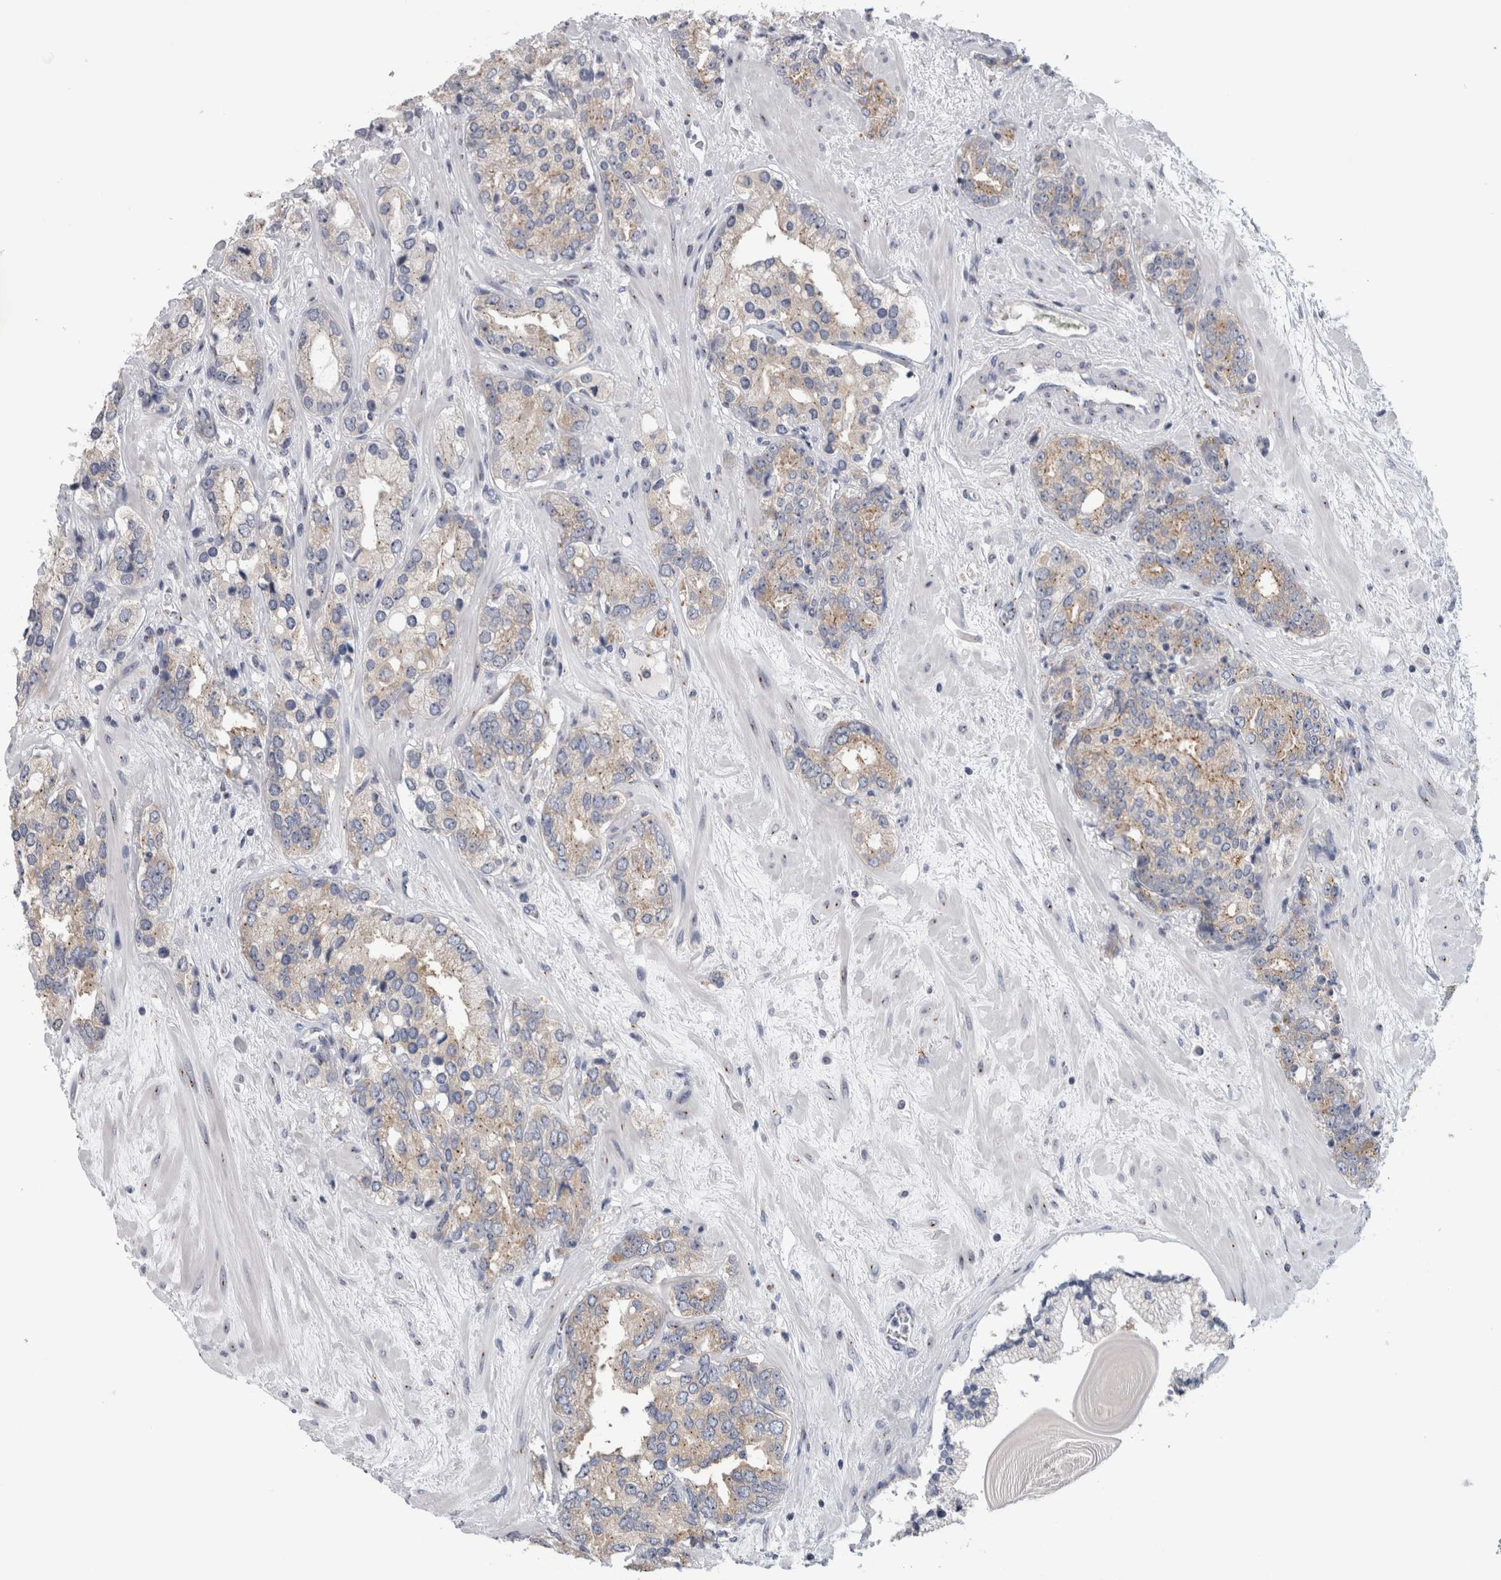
{"staining": {"intensity": "weak", "quantity": "25%-75%", "location": "cytoplasmic/membranous"}, "tissue": "prostate cancer", "cell_type": "Tumor cells", "image_type": "cancer", "snomed": [{"axis": "morphology", "description": "Adenocarcinoma, High grade"}, {"axis": "topography", "description": "Prostate"}], "caption": "The histopathology image reveals a brown stain indicating the presence of a protein in the cytoplasmic/membranous of tumor cells in prostate cancer.", "gene": "AKAP9", "patient": {"sex": "male", "age": 71}}